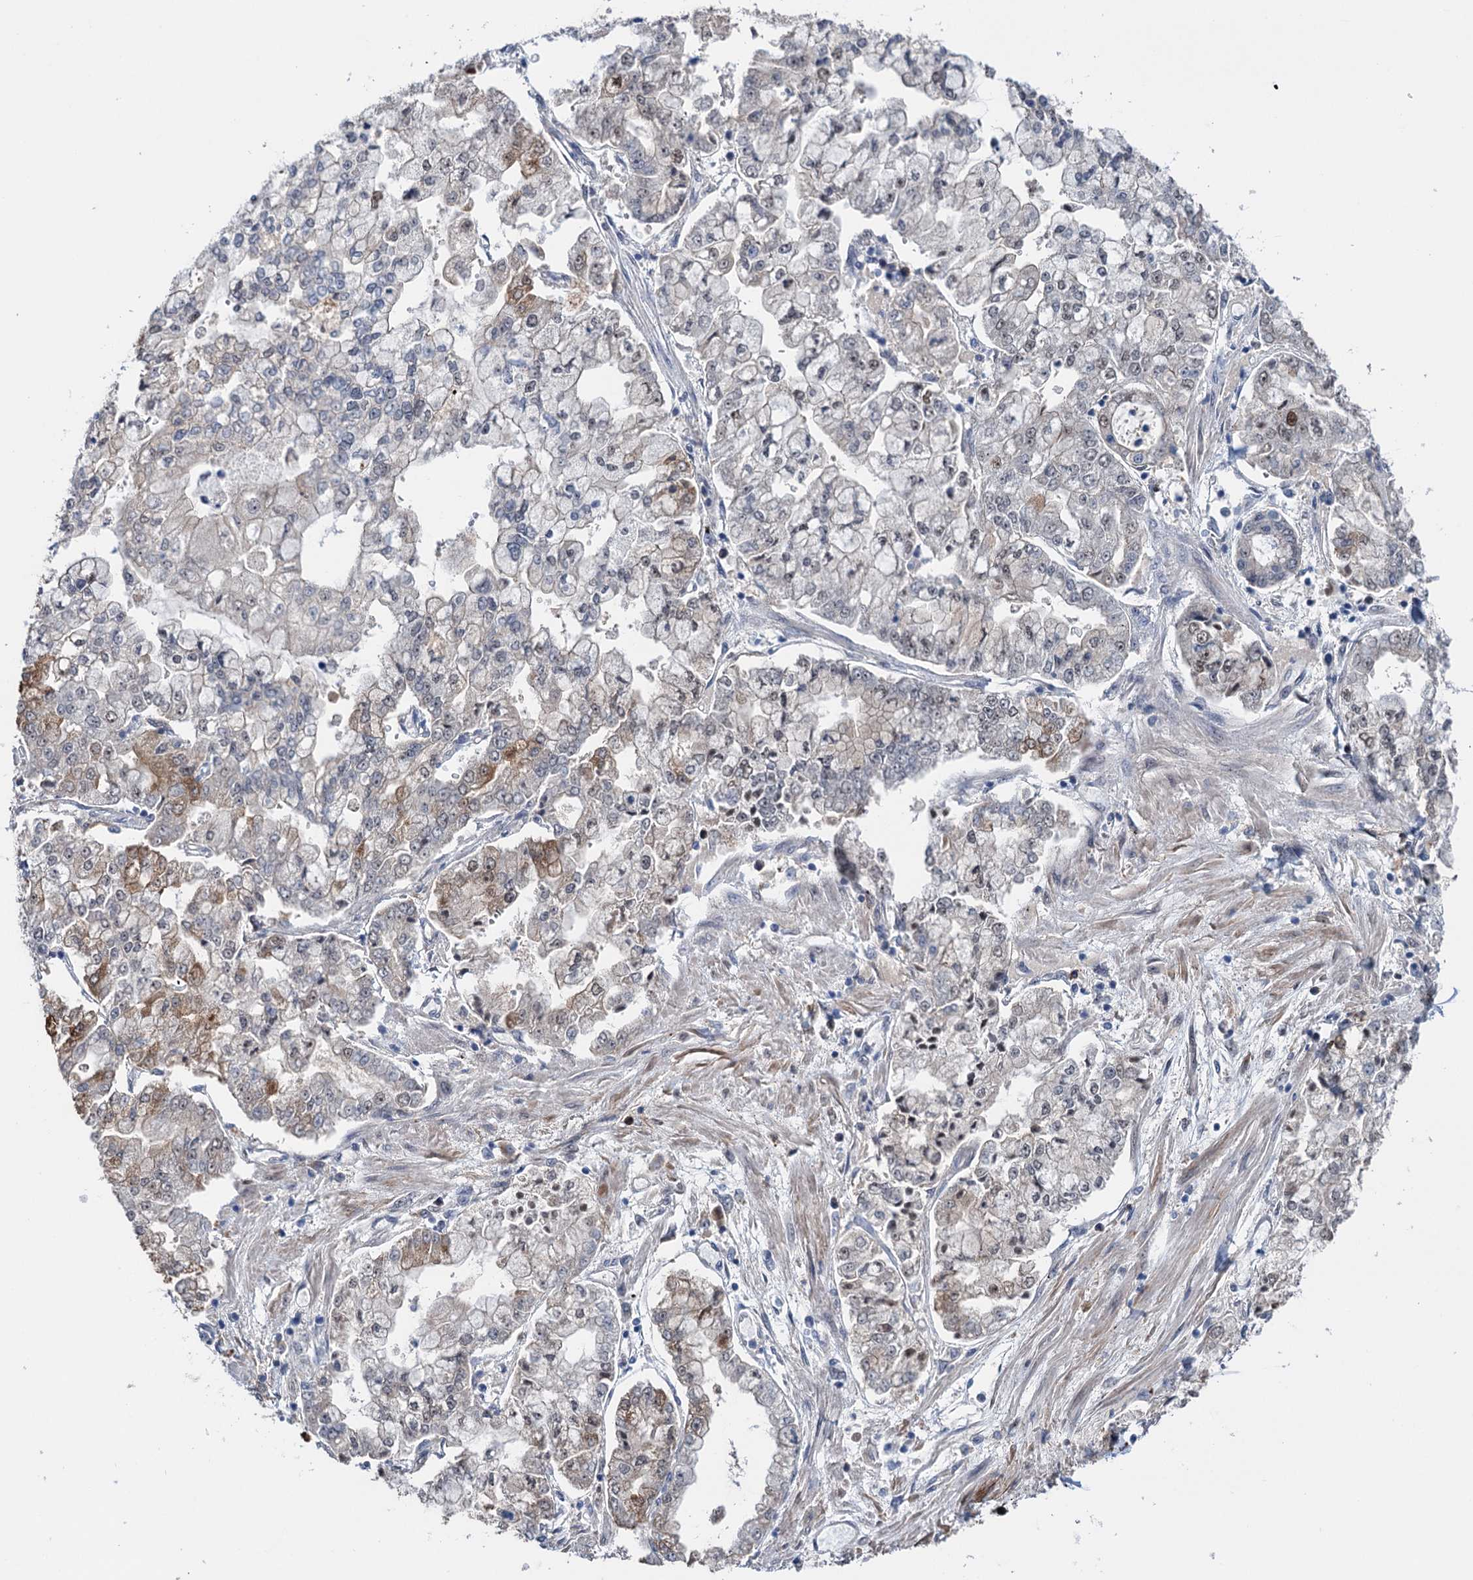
{"staining": {"intensity": "moderate", "quantity": "<25%", "location": "cytoplasmic/membranous"}, "tissue": "stomach cancer", "cell_type": "Tumor cells", "image_type": "cancer", "snomed": [{"axis": "morphology", "description": "Adenocarcinoma, NOS"}, {"axis": "topography", "description": "Stomach"}], "caption": "An immunohistochemistry (IHC) image of neoplastic tissue is shown. Protein staining in brown shows moderate cytoplasmic/membranous positivity in stomach cancer within tumor cells. The staining was performed using DAB (3,3'-diaminobenzidine) to visualize the protein expression in brown, while the nuclei were stained in blue with hematoxylin (Magnification: 20x).", "gene": "EYA4", "patient": {"sex": "male", "age": 76}}